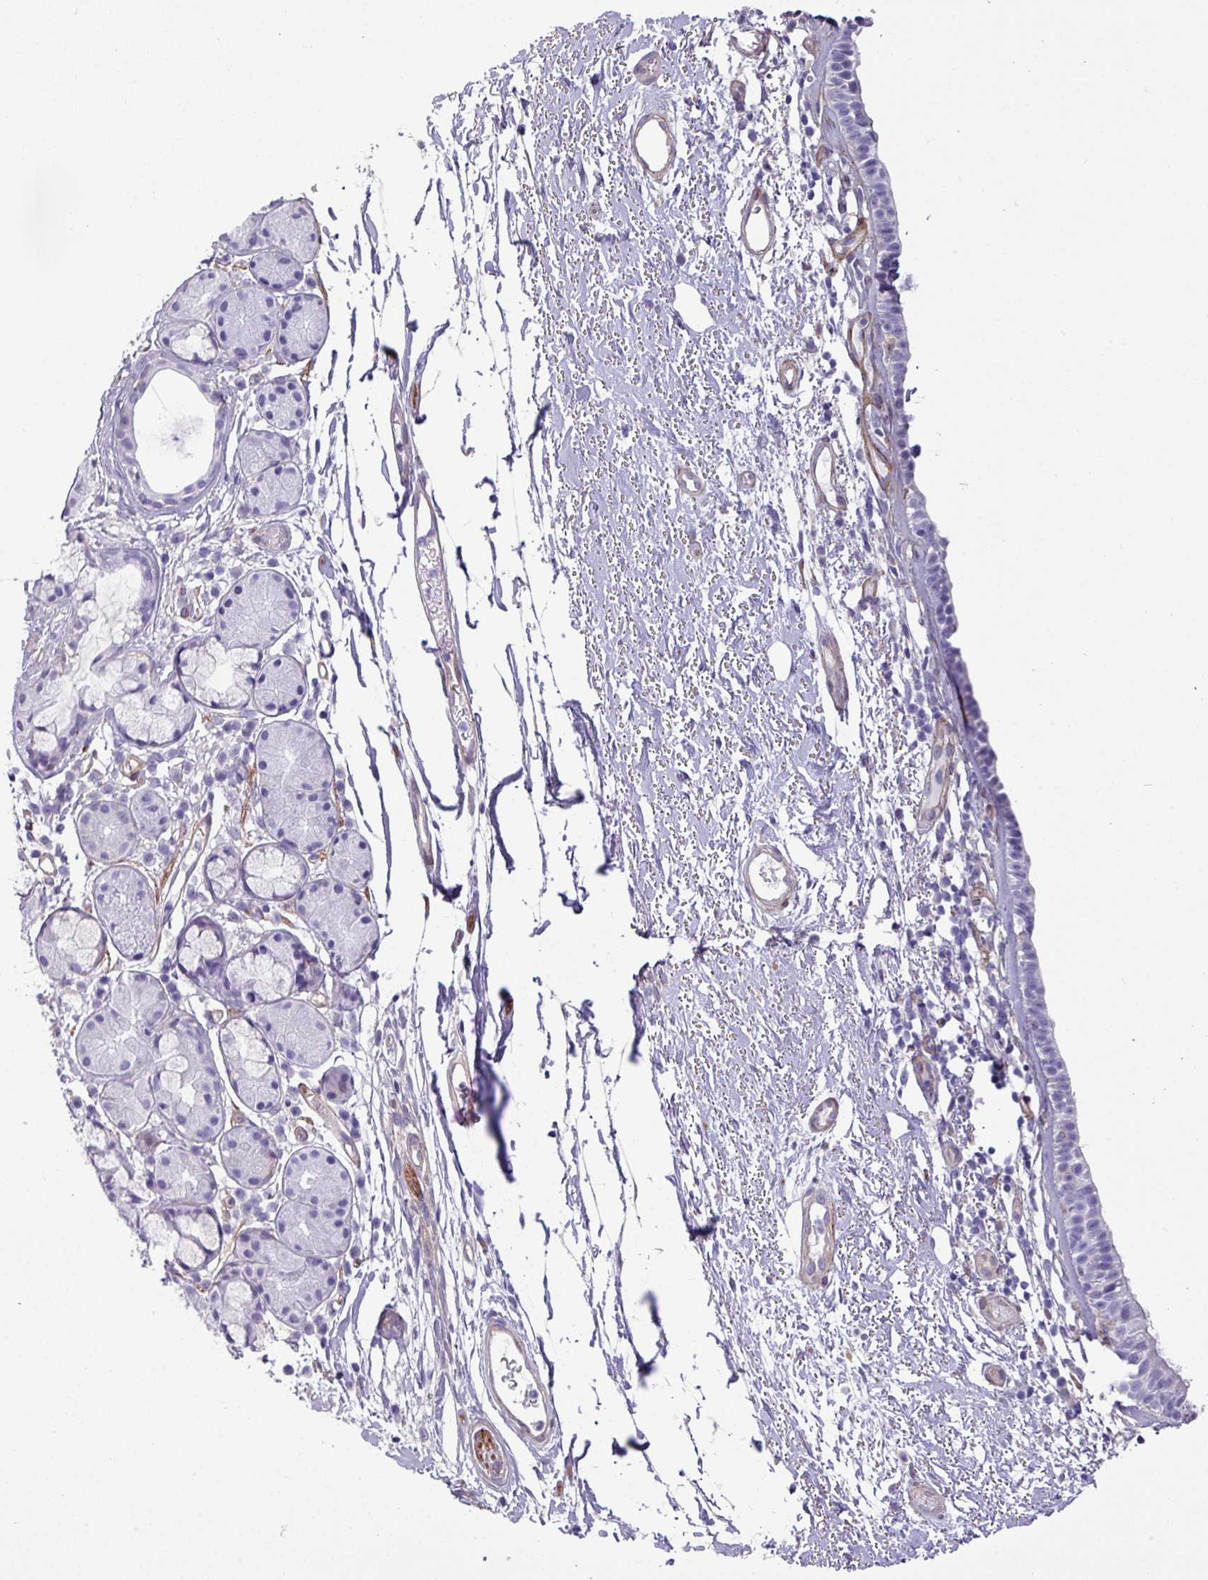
{"staining": {"intensity": "negative", "quantity": "none", "location": "none"}, "tissue": "nasopharynx", "cell_type": "Respiratory epithelial cells", "image_type": "normal", "snomed": [{"axis": "morphology", "description": "Normal tissue, NOS"}, {"axis": "topography", "description": "Cartilage tissue"}, {"axis": "topography", "description": "Nasopharynx"}], "caption": "Nasopharynx was stained to show a protein in brown. There is no significant positivity in respiratory epithelial cells. (DAB immunohistochemistry visualized using brightfield microscopy, high magnification).", "gene": "KIRREL3", "patient": {"sex": "male", "age": 56}}